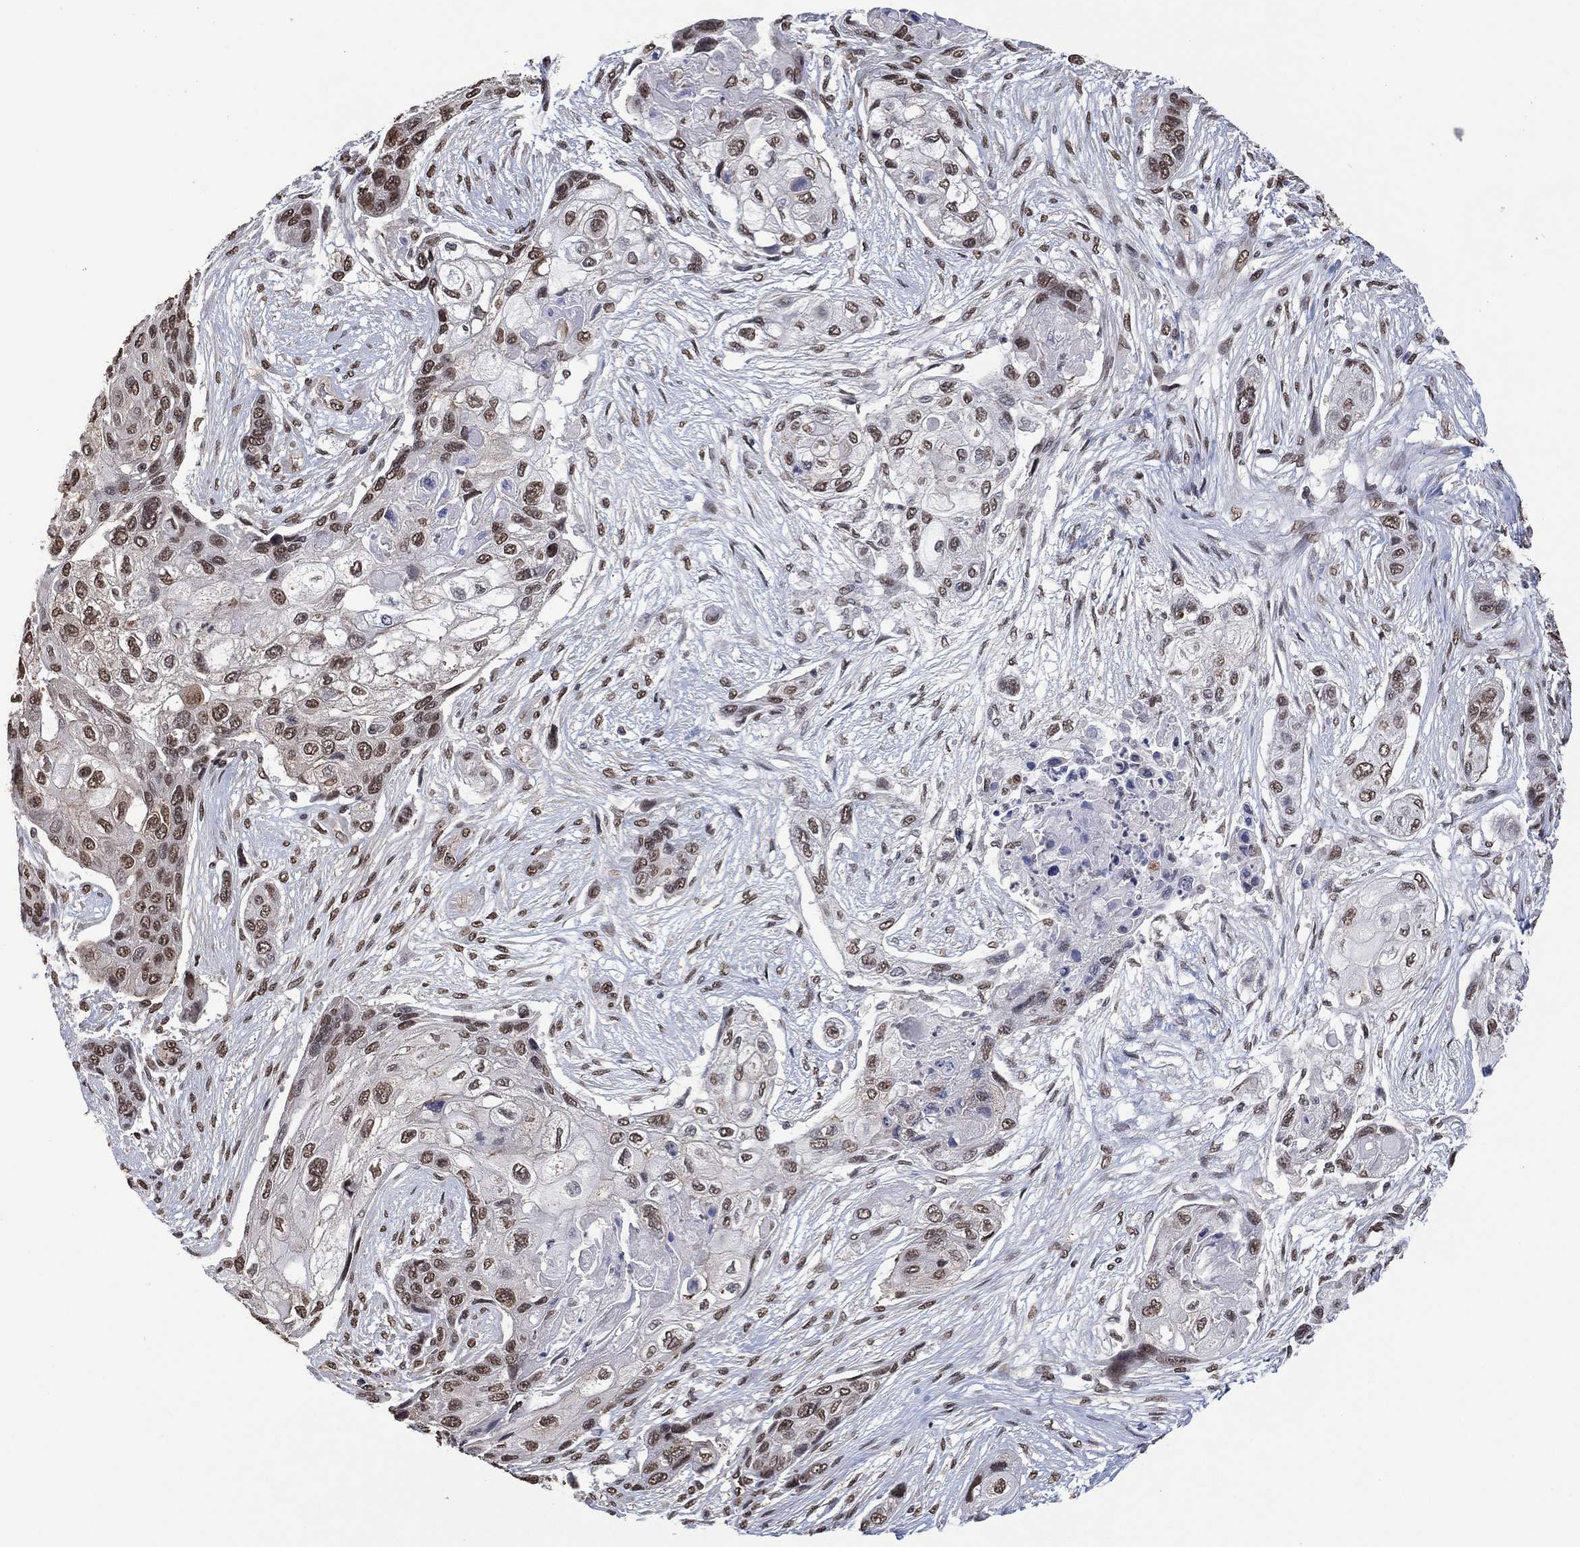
{"staining": {"intensity": "moderate", "quantity": "25%-75%", "location": "nuclear"}, "tissue": "lung cancer", "cell_type": "Tumor cells", "image_type": "cancer", "snomed": [{"axis": "morphology", "description": "Squamous cell carcinoma, NOS"}, {"axis": "topography", "description": "Lung"}], "caption": "A brown stain labels moderate nuclear staining of a protein in lung cancer tumor cells.", "gene": "EHMT1", "patient": {"sex": "male", "age": 69}}